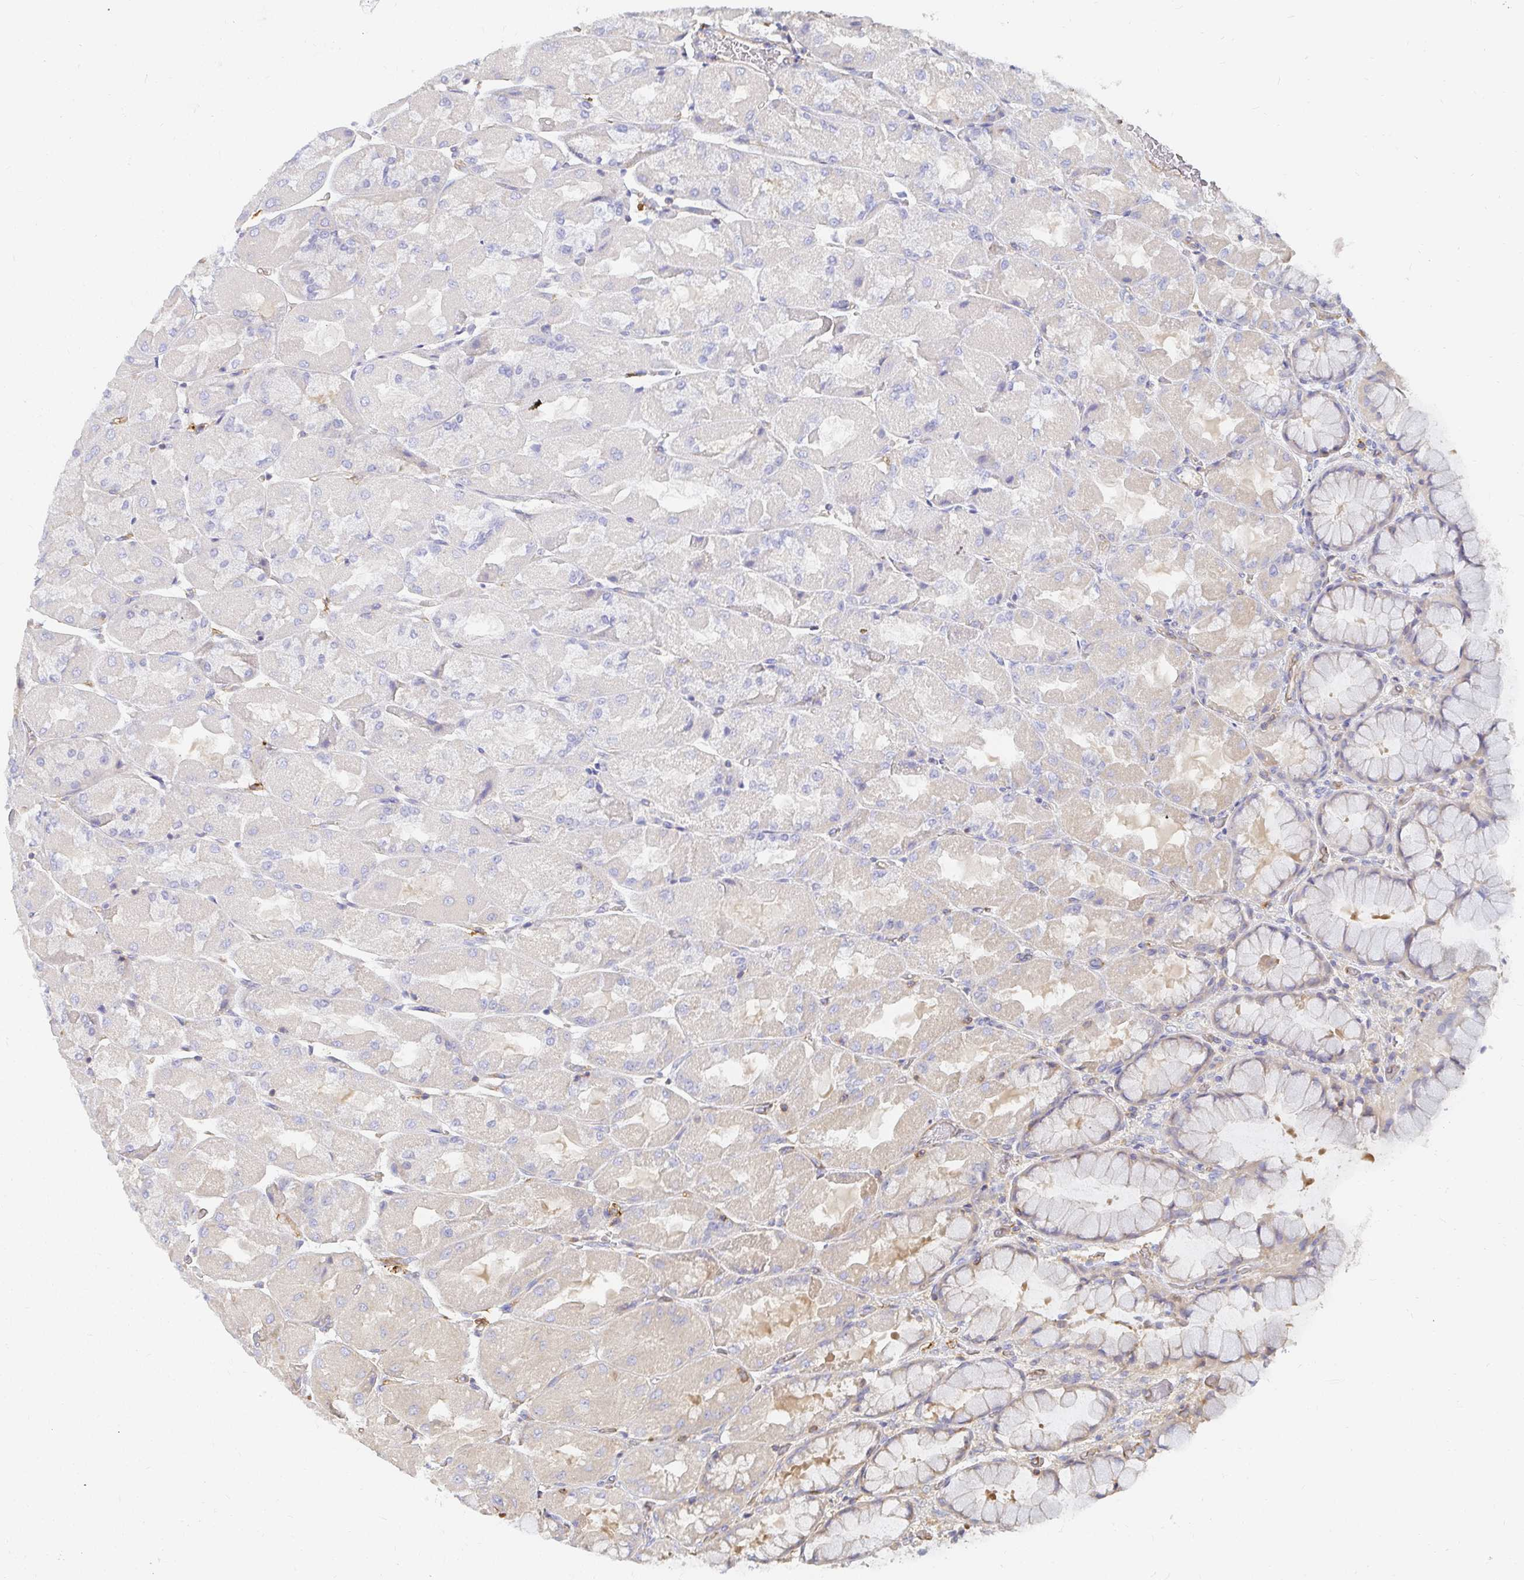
{"staining": {"intensity": "weak", "quantity": "<25%", "location": "cytoplasmic/membranous"}, "tissue": "stomach", "cell_type": "Glandular cells", "image_type": "normal", "snomed": [{"axis": "morphology", "description": "Normal tissue, NOS"}, {"axis": "topography", "description": "Stomach"}], "caption": "Human stomach stained for a protein using immunohistochemistry displays no expression in glandular cells.", "gene": "TSPAN19", "patient": {"sex": "female", "age": 61}}